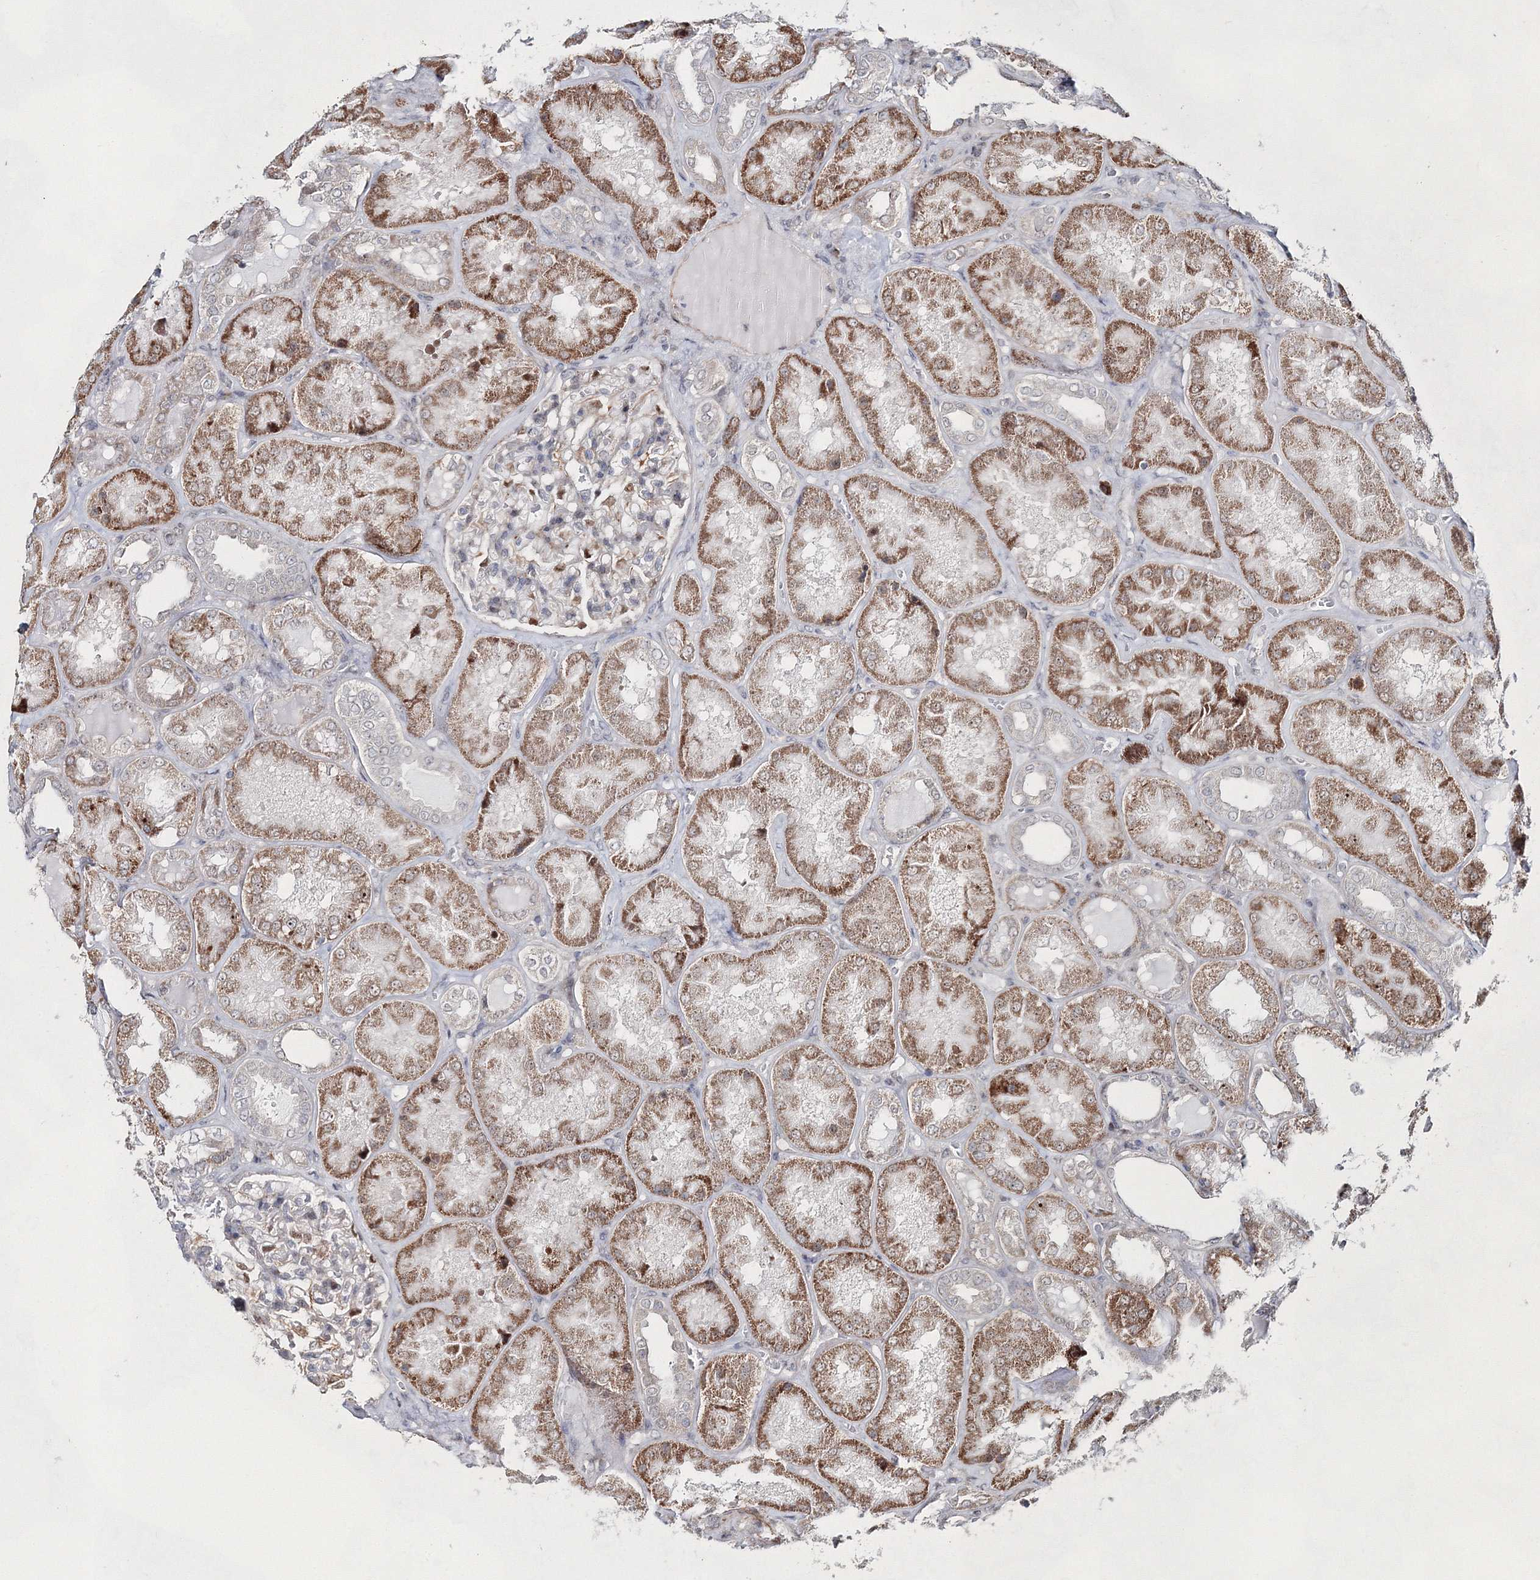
{"staining": {"intensity": "moderate", "quantity": "25%-75%", "location": "cytoplasmic/membranous"}, "tissue": "kidney", "cell_type": "Cells in glomeruli", "image_type": "normal", "snomed": [{"axis": "morphology", "description": "Normal tissue, NOS"}, {"axis": "topography", "description": "Kidney"}], "caption": "Human kidney stained with a brown dye reveals moderate cytoplasmic/membranous positive positivity in approximately 25%-75% of cells in glomeruli.", "gene": "SNIP1", "patient": {"sex": "female", "age": 56}}